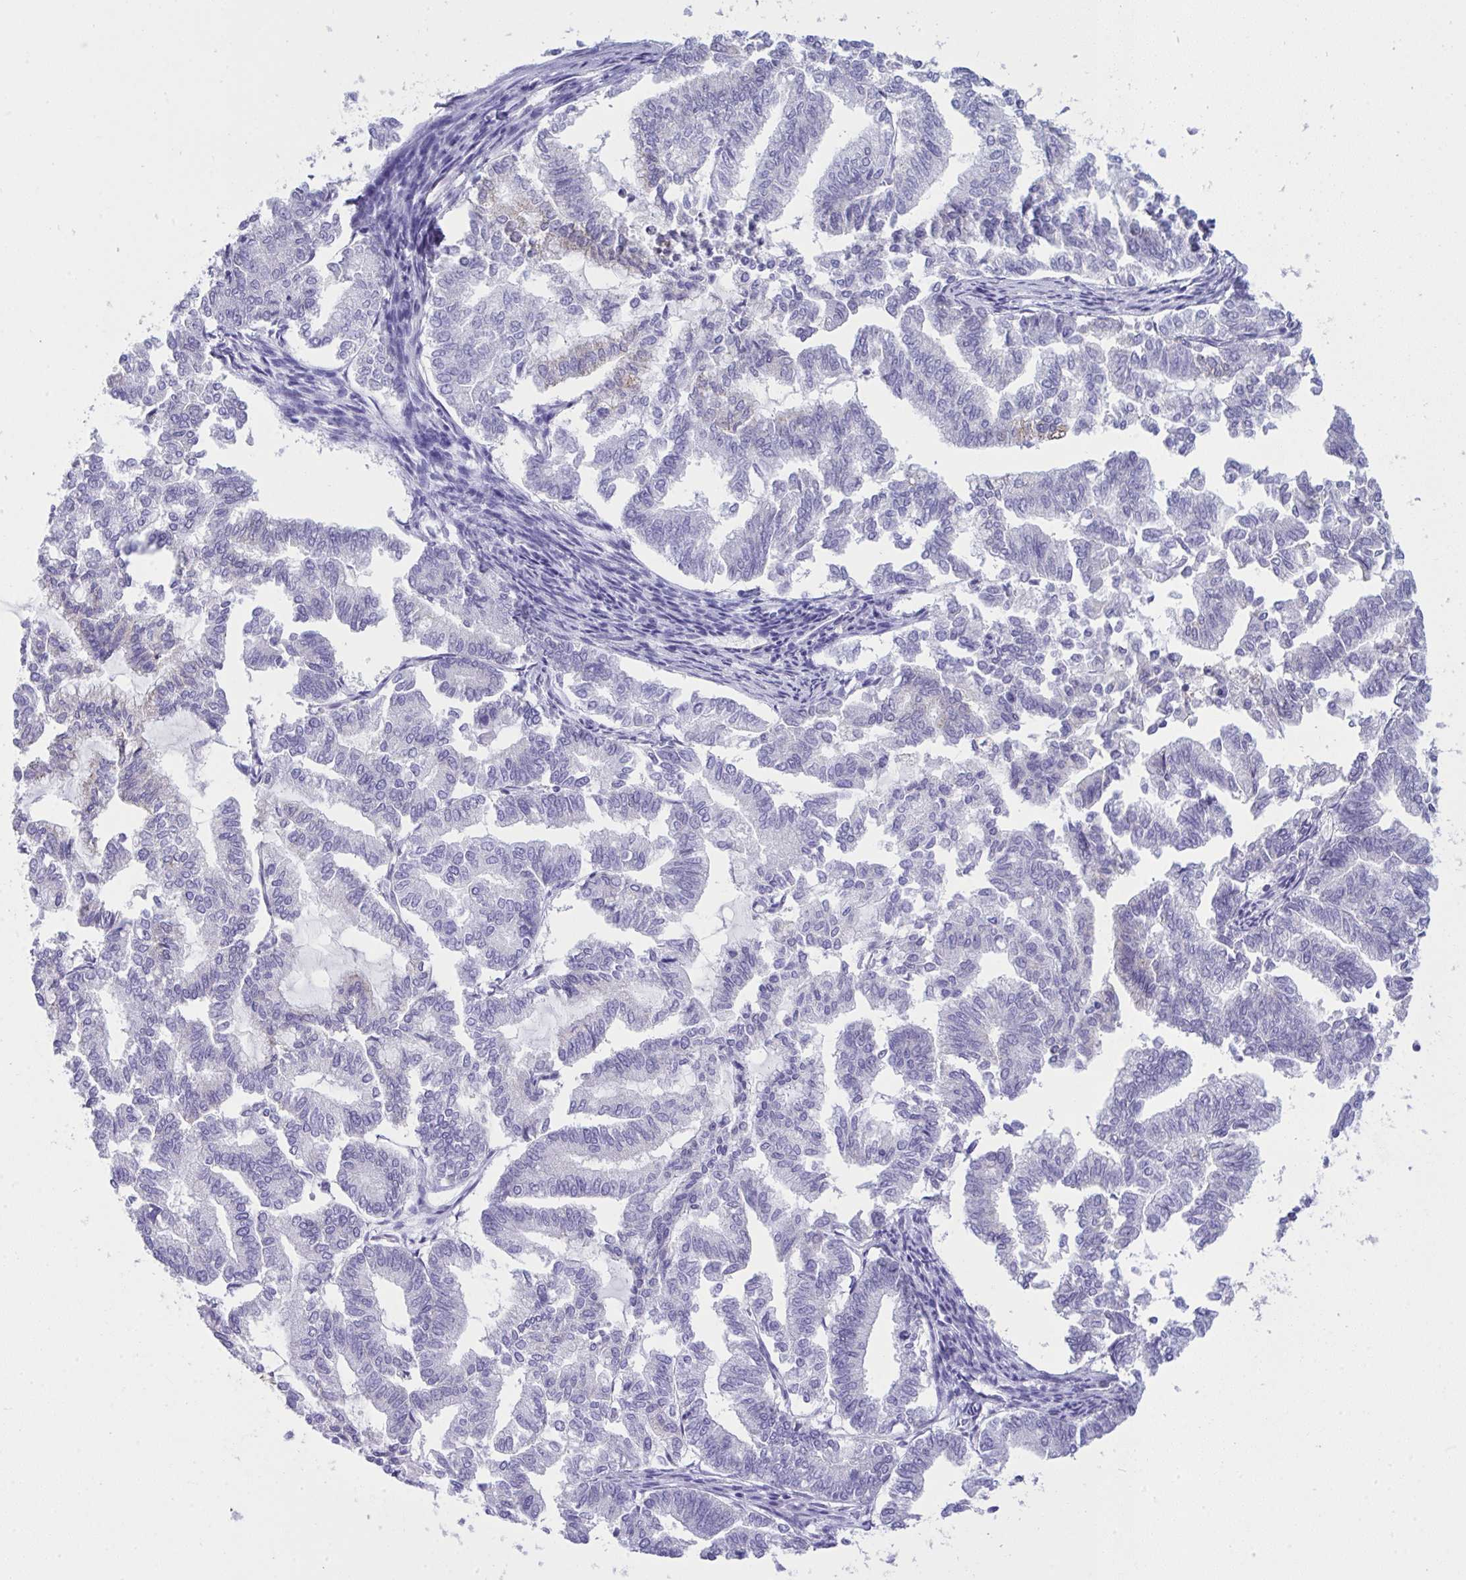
{"staining": {"intensity": "negative", "quantity": "none", "location": "none"}, "tissue": "endometrial cancer", "cell_type": "Tumor cells", "image_type": "cancer", "snomed": [{"axis": "morphology", "description": "Adenocarcinoma, NOS"}, {"axis": "topography", "description": "Endometrium"}], "caption": "Tumor cells show no significant expression in endometrial adenocarcinoma. (DAB immunohistochemistry (IHC) visualized using brightfield microscopy, high magnification).", "gene": "PLA2G12B", "patient": {"sex": "female", "age": 79}}